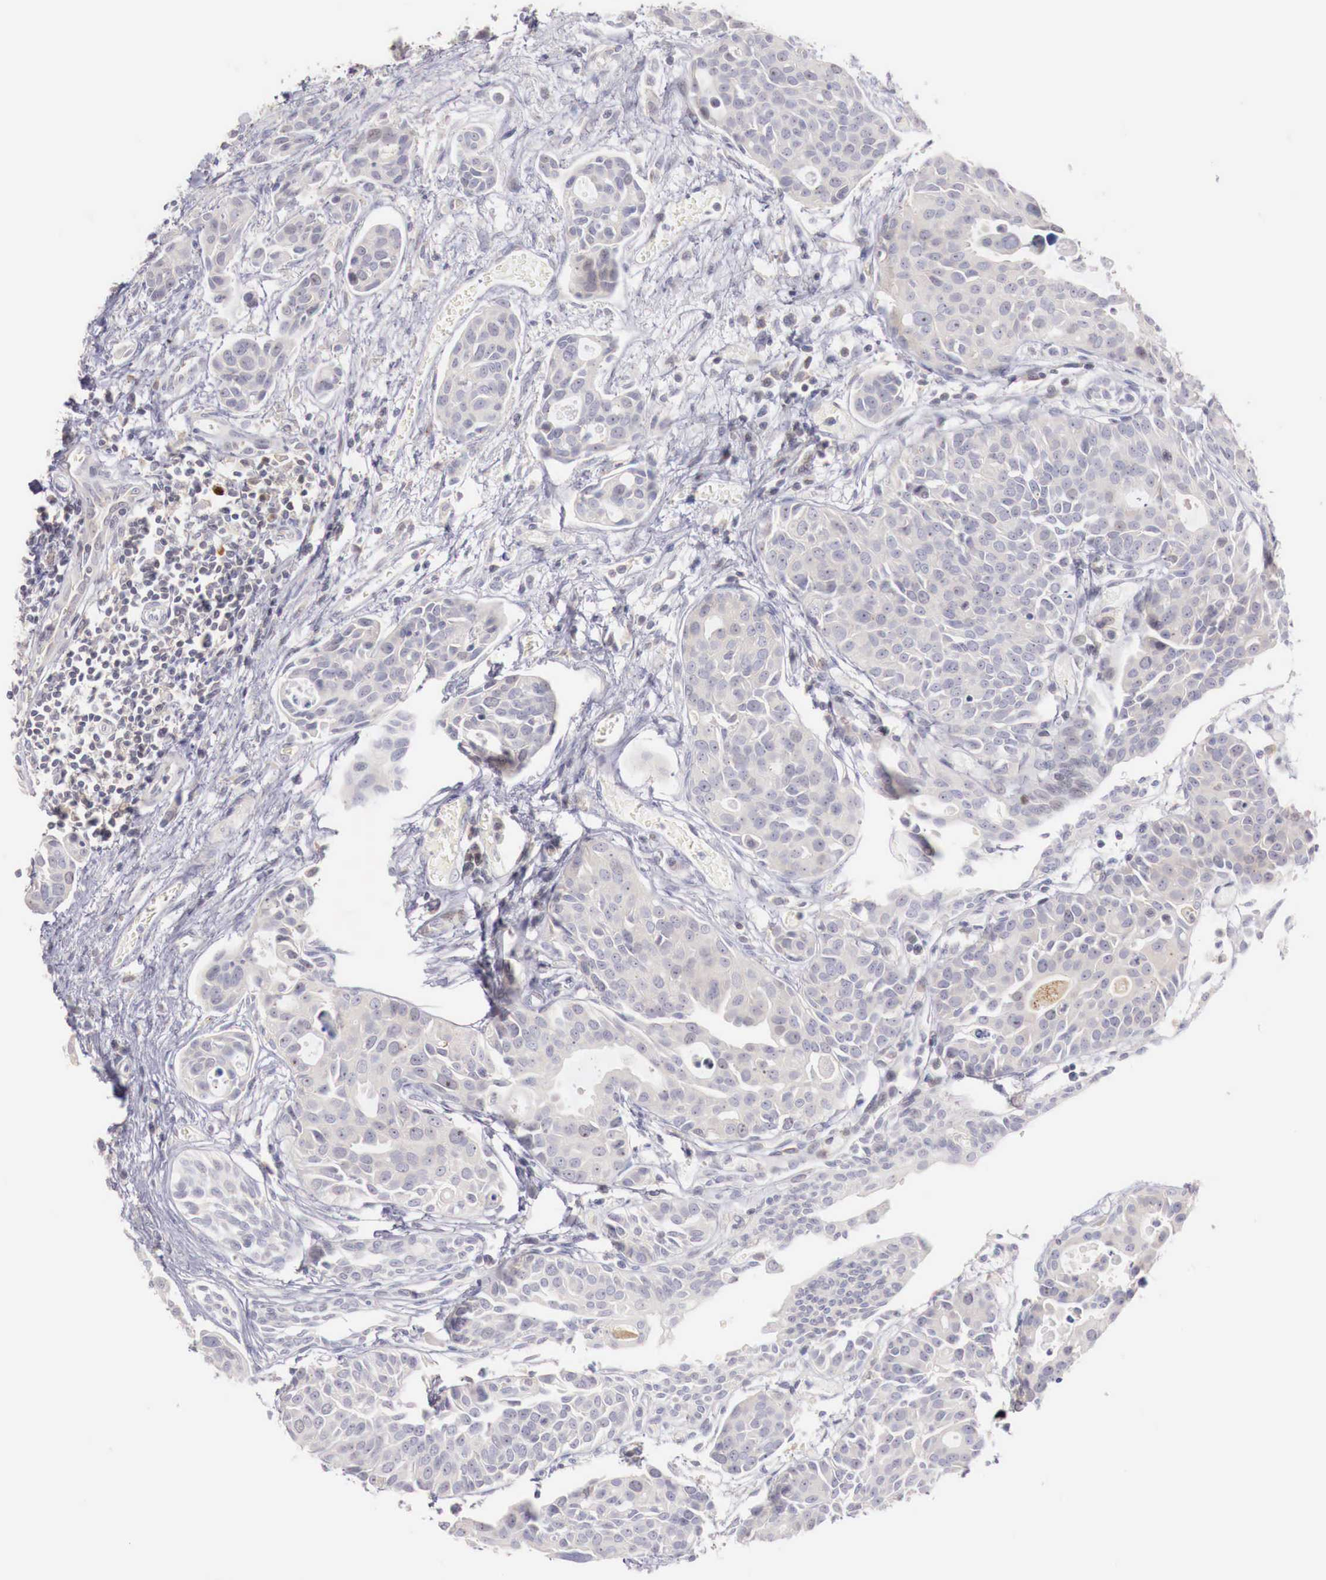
{"staining": {"intensity": "negative", "quantity": "none", "location": "none"}, "tissue": "urothelial cancer", "cell_type": "Tumor cells", "image_type": "cancer", "snomed": [{"axis": "morphology", "description": "Urothelial carcinoma, High grade"}, {"axis": "topography", "description": "Urinary bladder"}], "caption": "This is an IHC photomicrograph of human urothelial carcinoma (high-grade). There is no positivity in tumor cells.", "gene": "CLCN5", "patient": {"sex": "male", "age": 78}}